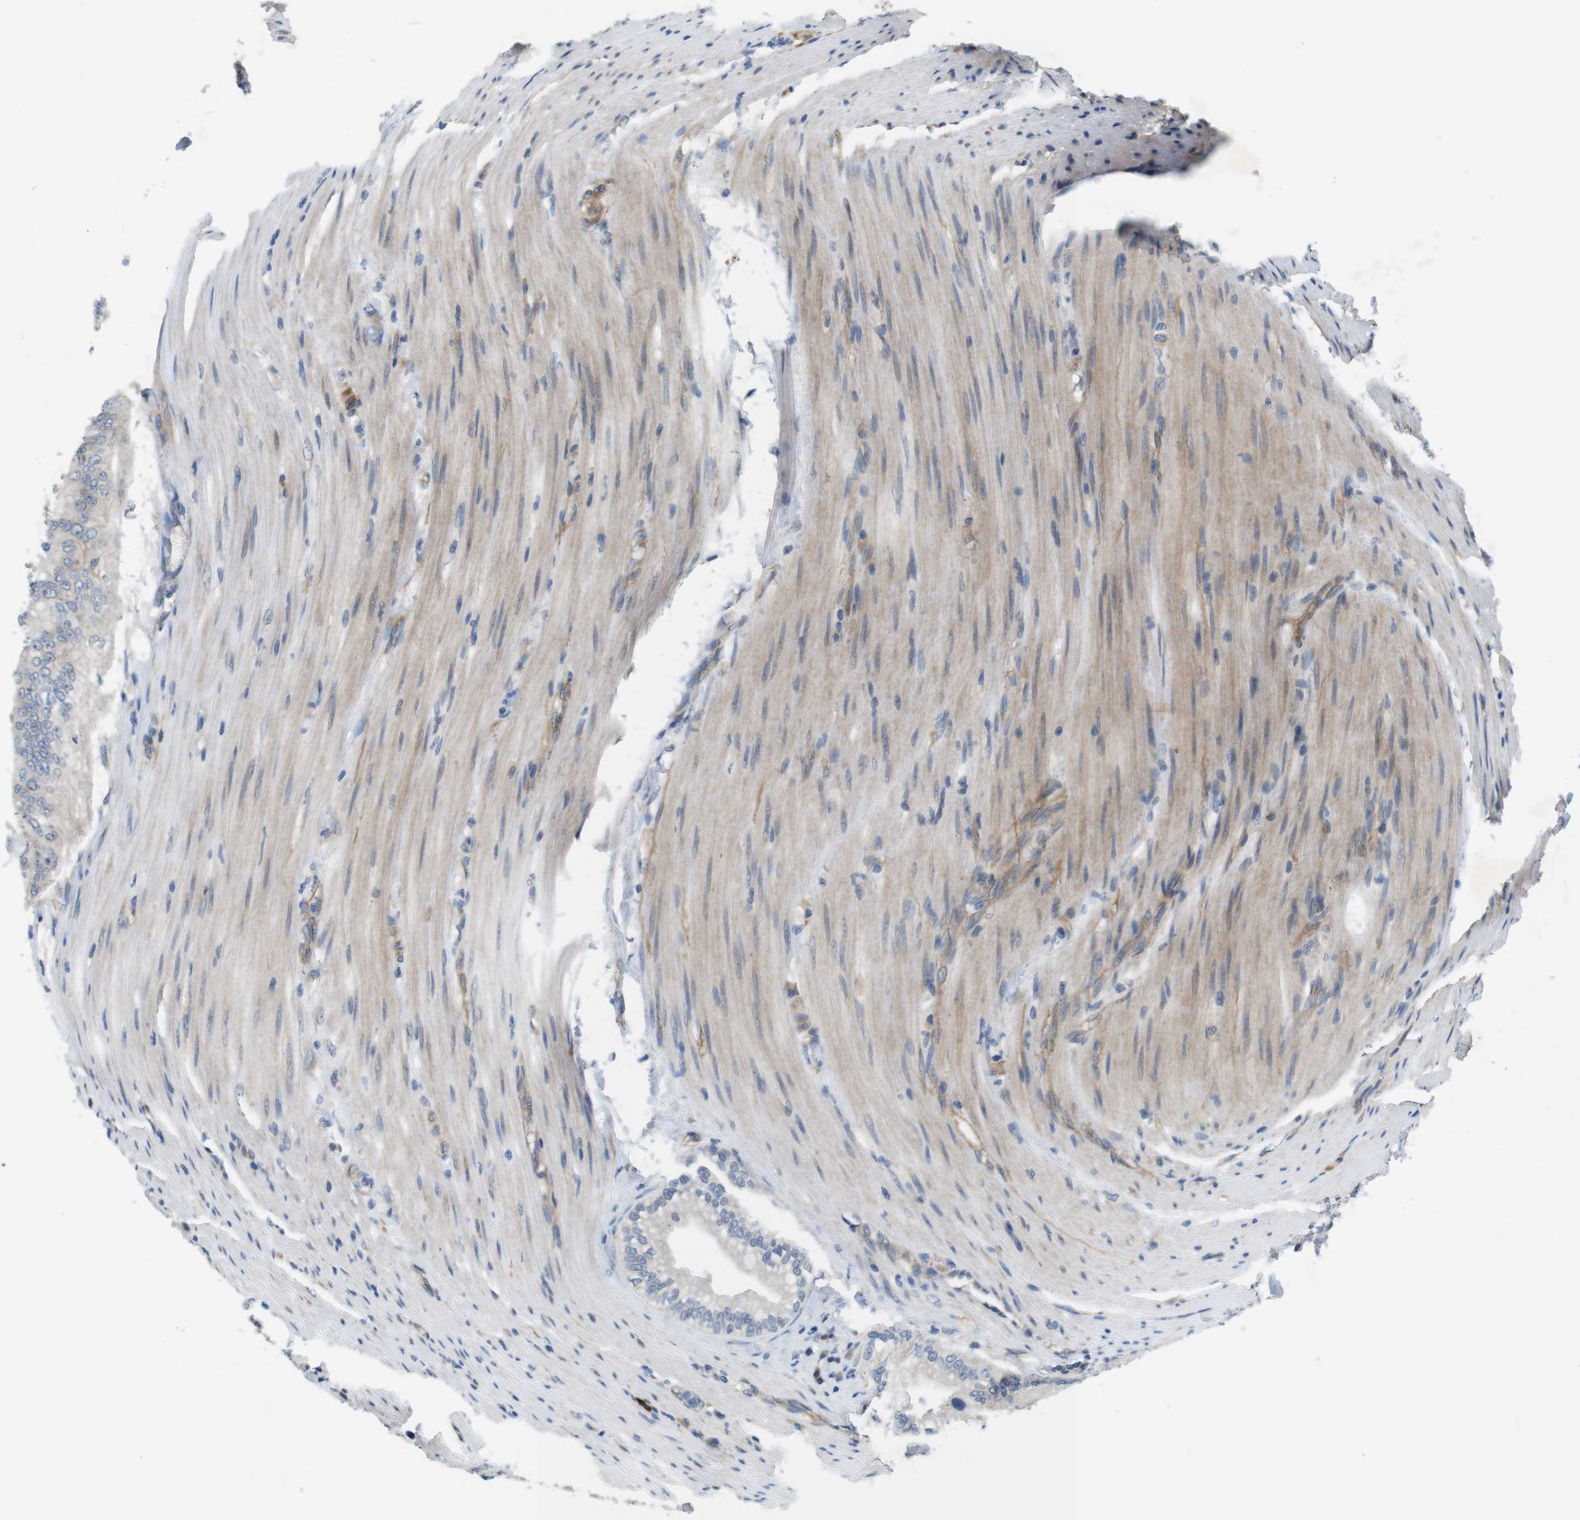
{"staining": {"intensity": "negative", "quantity": "none", "location": "none"}, "tissue": "pancreatic cancer", "cell_type": "Tumor cells", "image_type": "cancer", "snomed": [{"axis": "morphology", "description": "Normal tissue, NOS"}, {"axis": "topography", "description": "Pancreas"}], "caption": "There is no significant positivity in tumor cells of pancreatic cancer. Nuclei are stained in blue.", "gene": "DCLK1", "patient": {"sex": "male", "age": 42}}